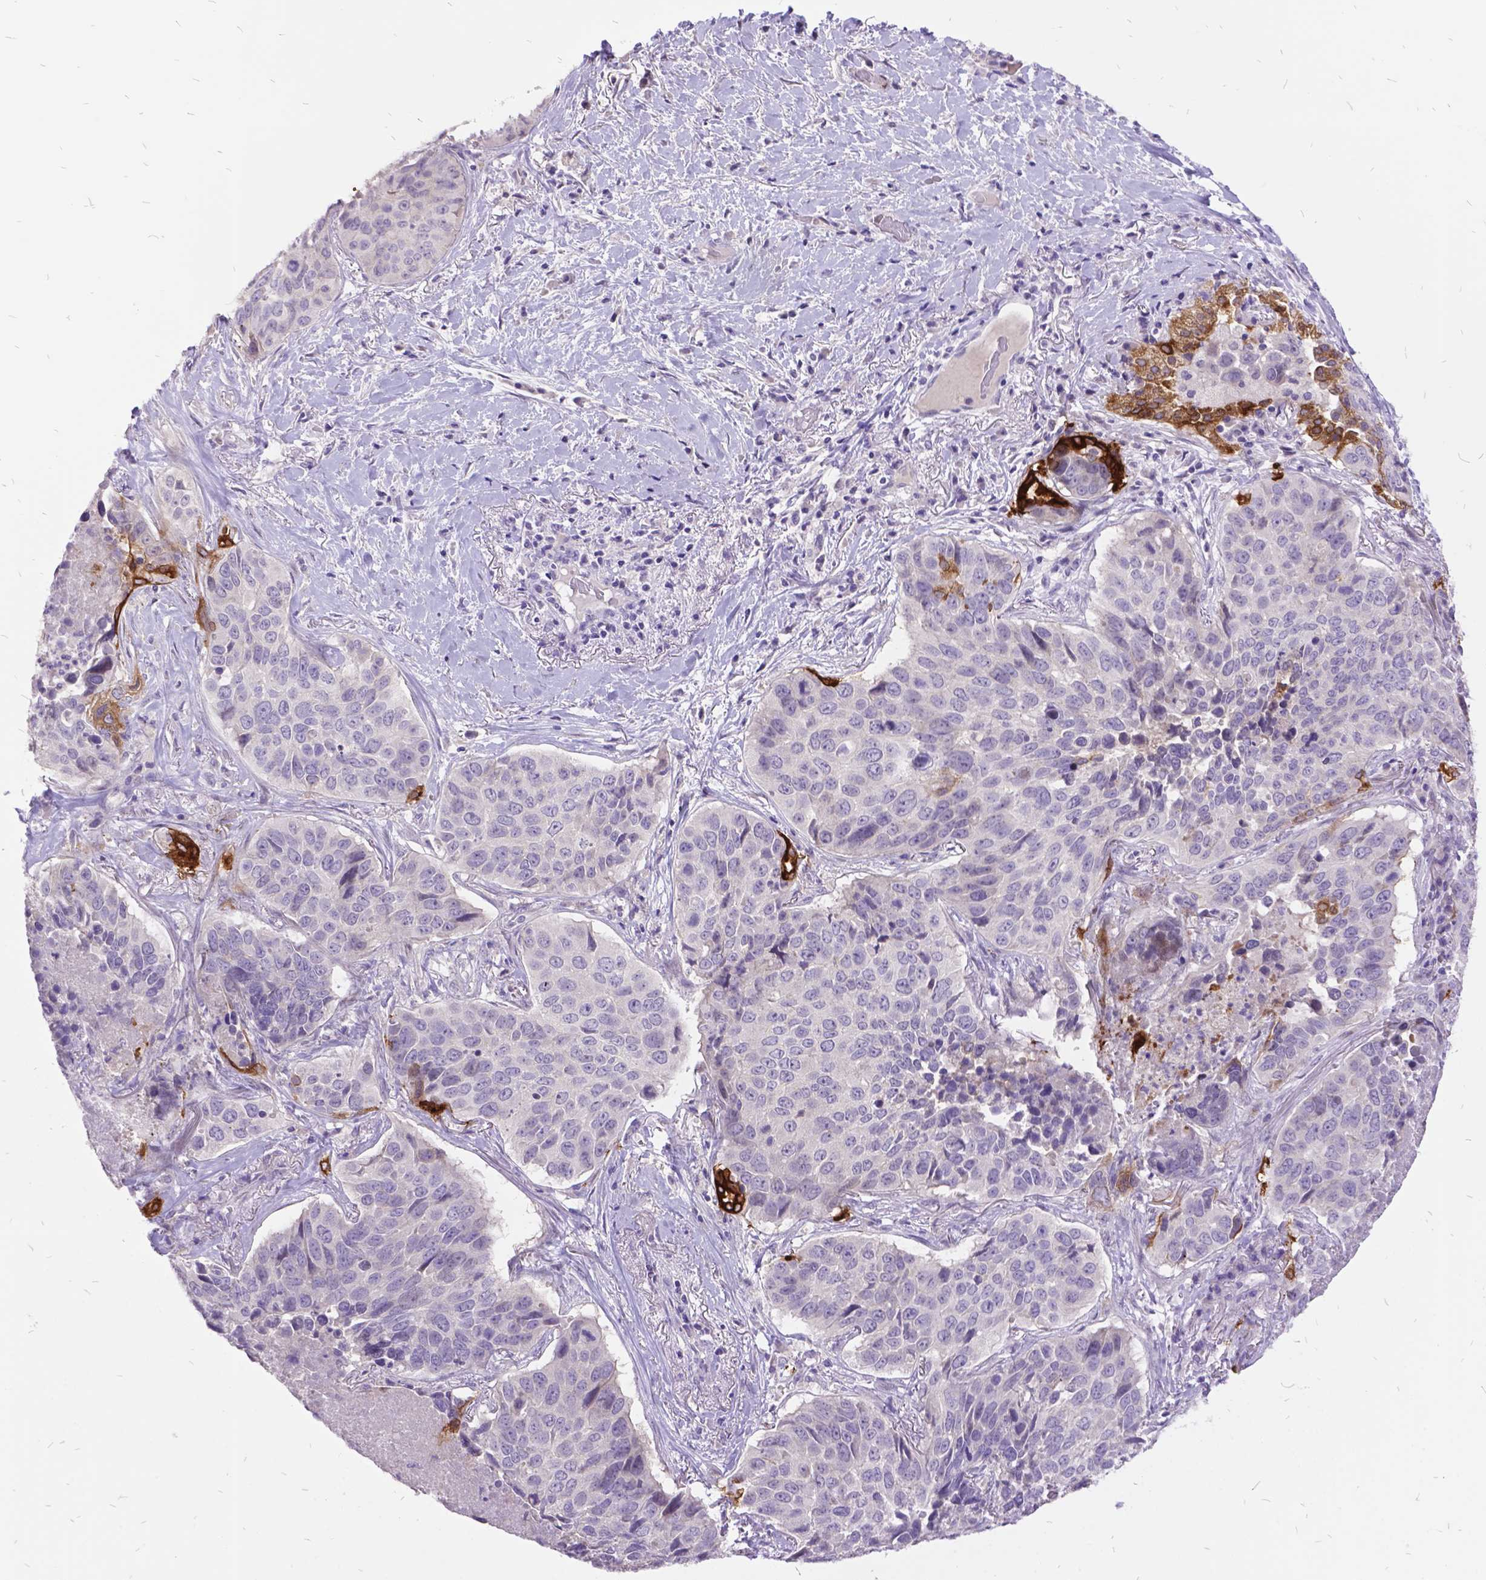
{"staining": {"intensity": "moderate", "quantity": "<25%", "location": "cytoplasmic/membranous"}, "tissue": "lung cancer", "cell_type": "Tumor cells", "image_type": "cancer", "snomed": [{"axis": "morphology", "description": "Normal tissue, NOS"}, {"axis": "morphology", "description": "Squamous cell carcinoma, NOS"}, {"axis": "topography", "description": "Bronchus"}, {"axis": "topography", "description": "Lung"}], "caption": "Brown immunohistochemical staining in lung cancer demonstrates moderate cytoplasmic/membranous positivity in about <25% of tumor cells.", "gene": "ITGB6", "patient": {"sex": "male", "age": 64}}